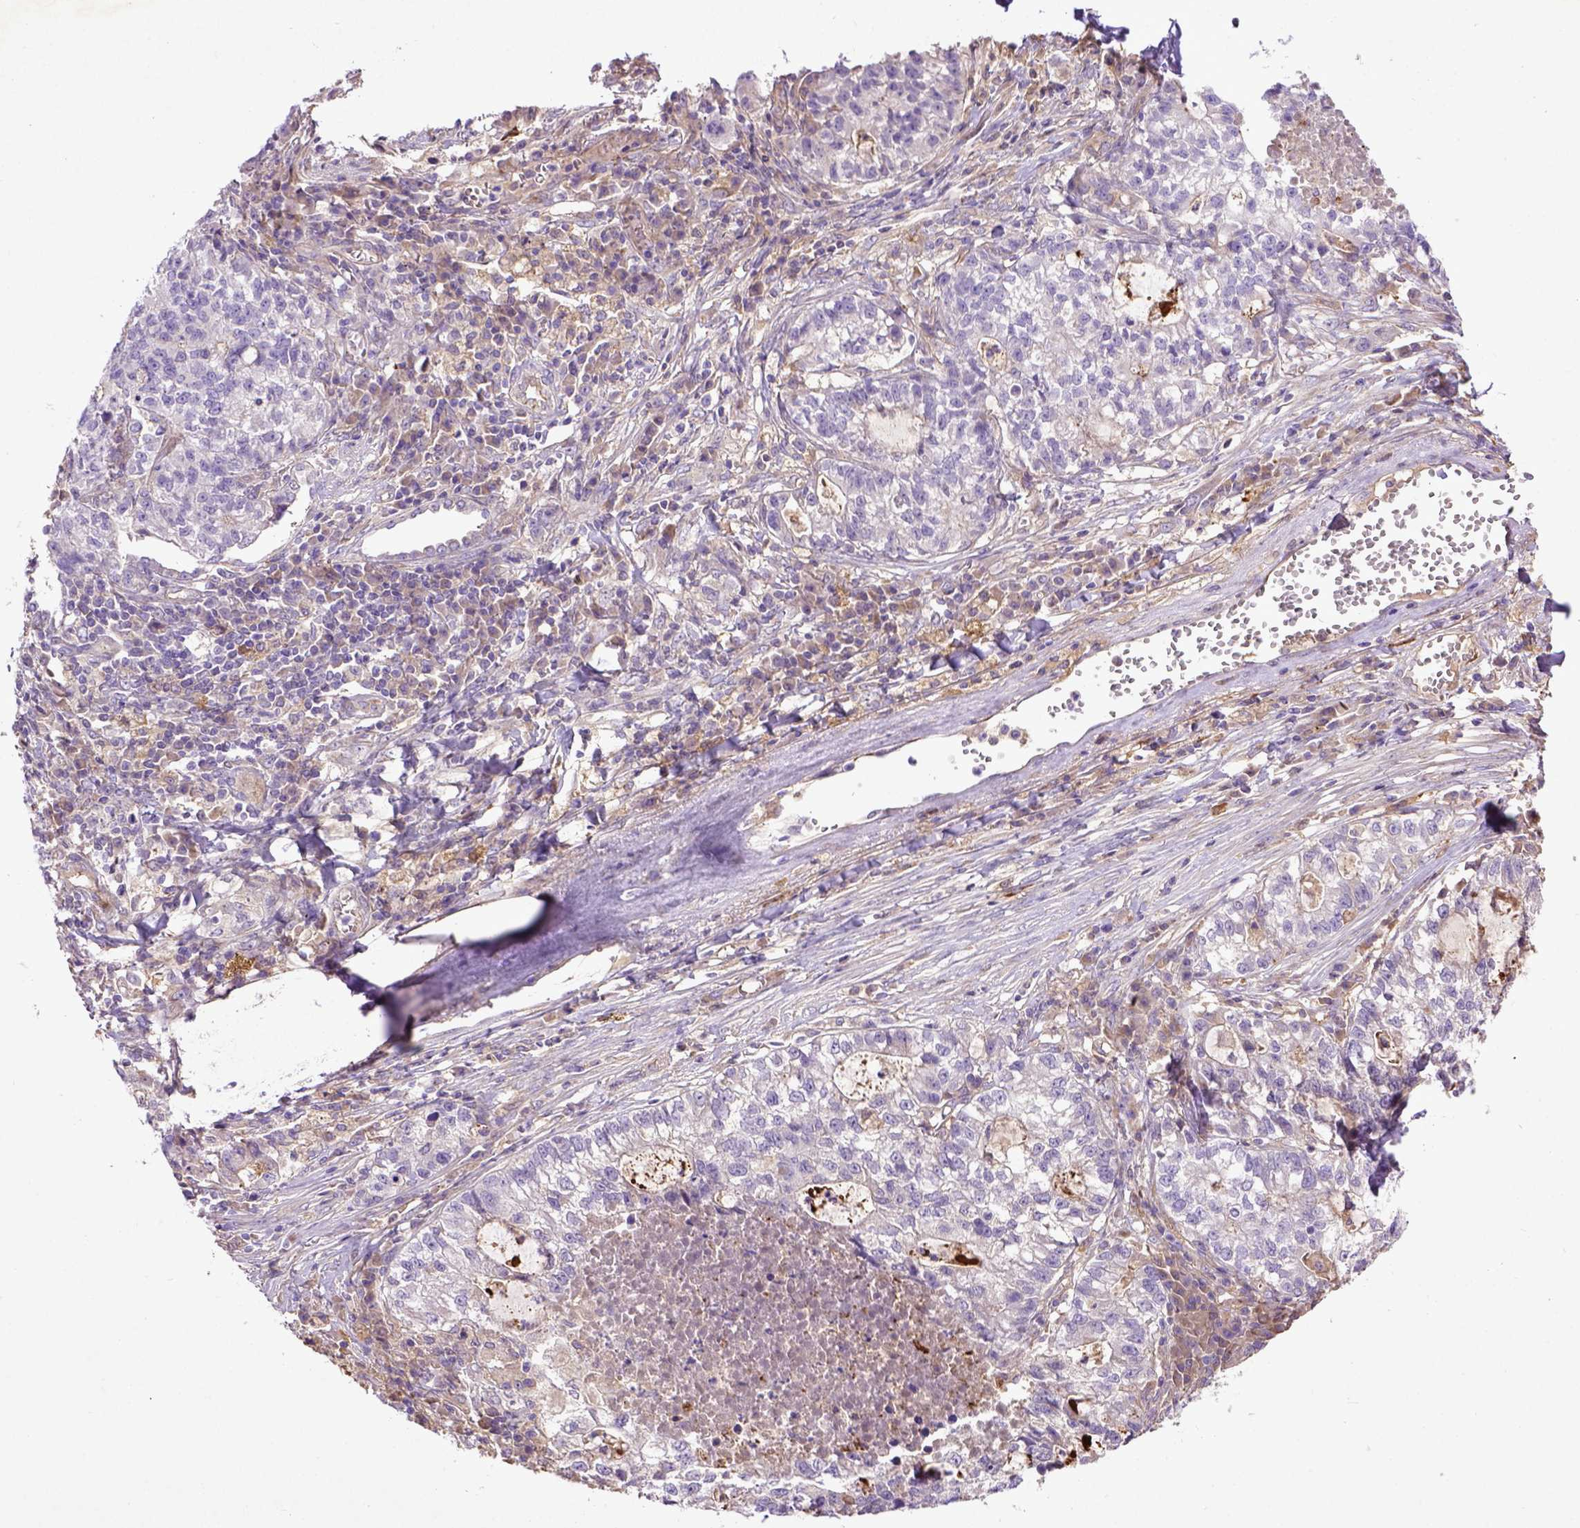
{"staining": {"intensity": "negative", "quantity": "none", "location": "none"}, "tissue": "lung cancer", "cell_type": "Tumor cells", "image_type": "cancer", "snomed": [{"axis": "morphology", "description": "Adenocarcinoma, NOS"}, {"axis": "topography", "description": "Lung"}], "caption": "A photomicrograph of lung cancer stained for a protein reveals no brown staining in tumor cells.", "gene": "DEPDC1B", "patient": {"sex": "male", "age": 57}}